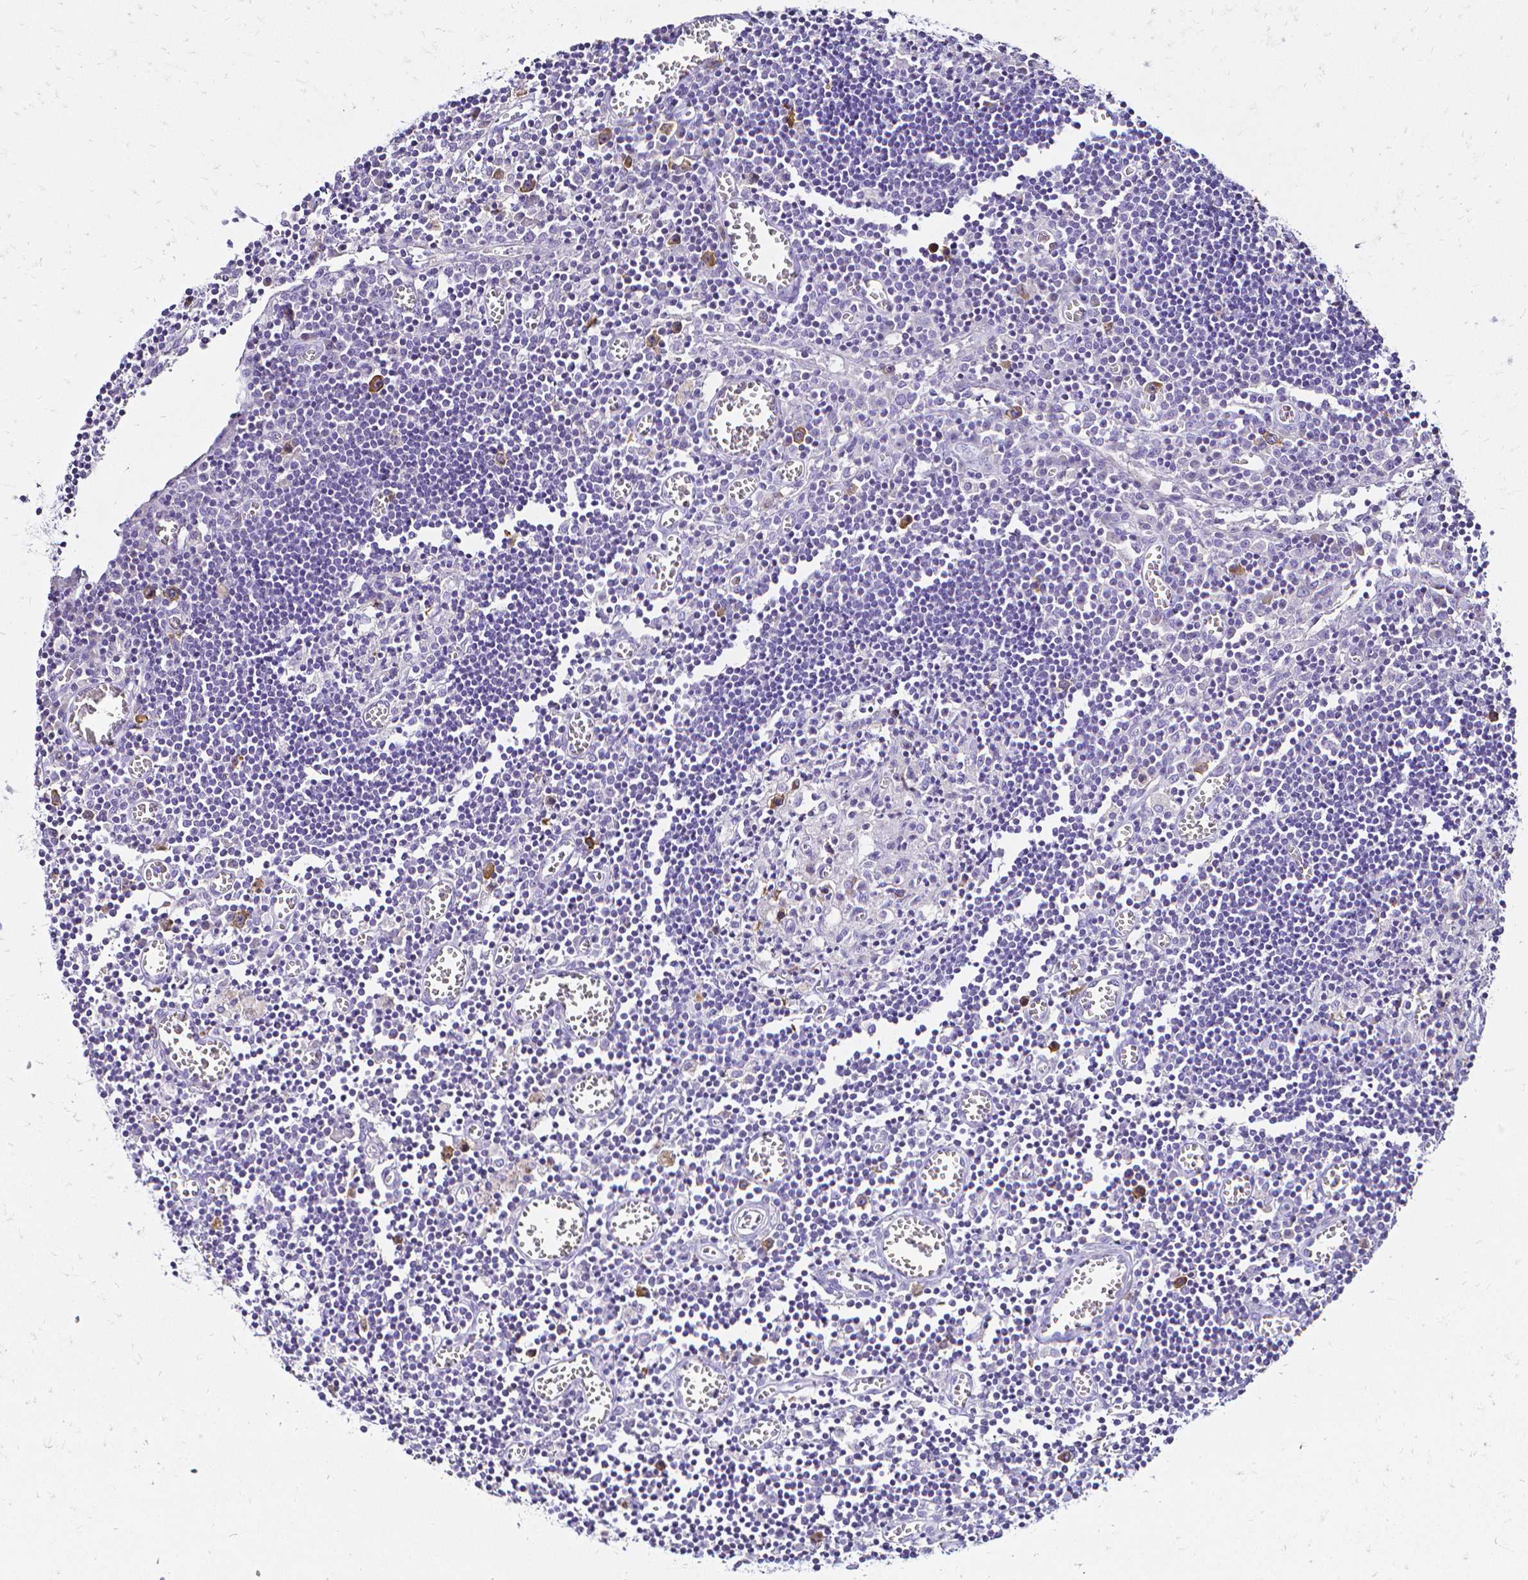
{"staining": {"intensity": "moderate", "quantity": "<25%", "location": "cytoplasmic/membranous"}, "tissue": "lymph node", "cell_type": "Germinal center cells", "image_type": "normal", "snomed": [{"axis": "morphology", "description": "Normal tissue, NOS"}, {"axis": "topography", "description": "Lymph node"}], "caption": "A high-resolution image shows immunohistochemistry (IHC) staining of benign lymph node, which reveals moderate cytoplasmic/membranous positivity in about <25% of germinal center cells.", "gene": "CCNB1", "patient": {"sex": "male", "age": 66}}